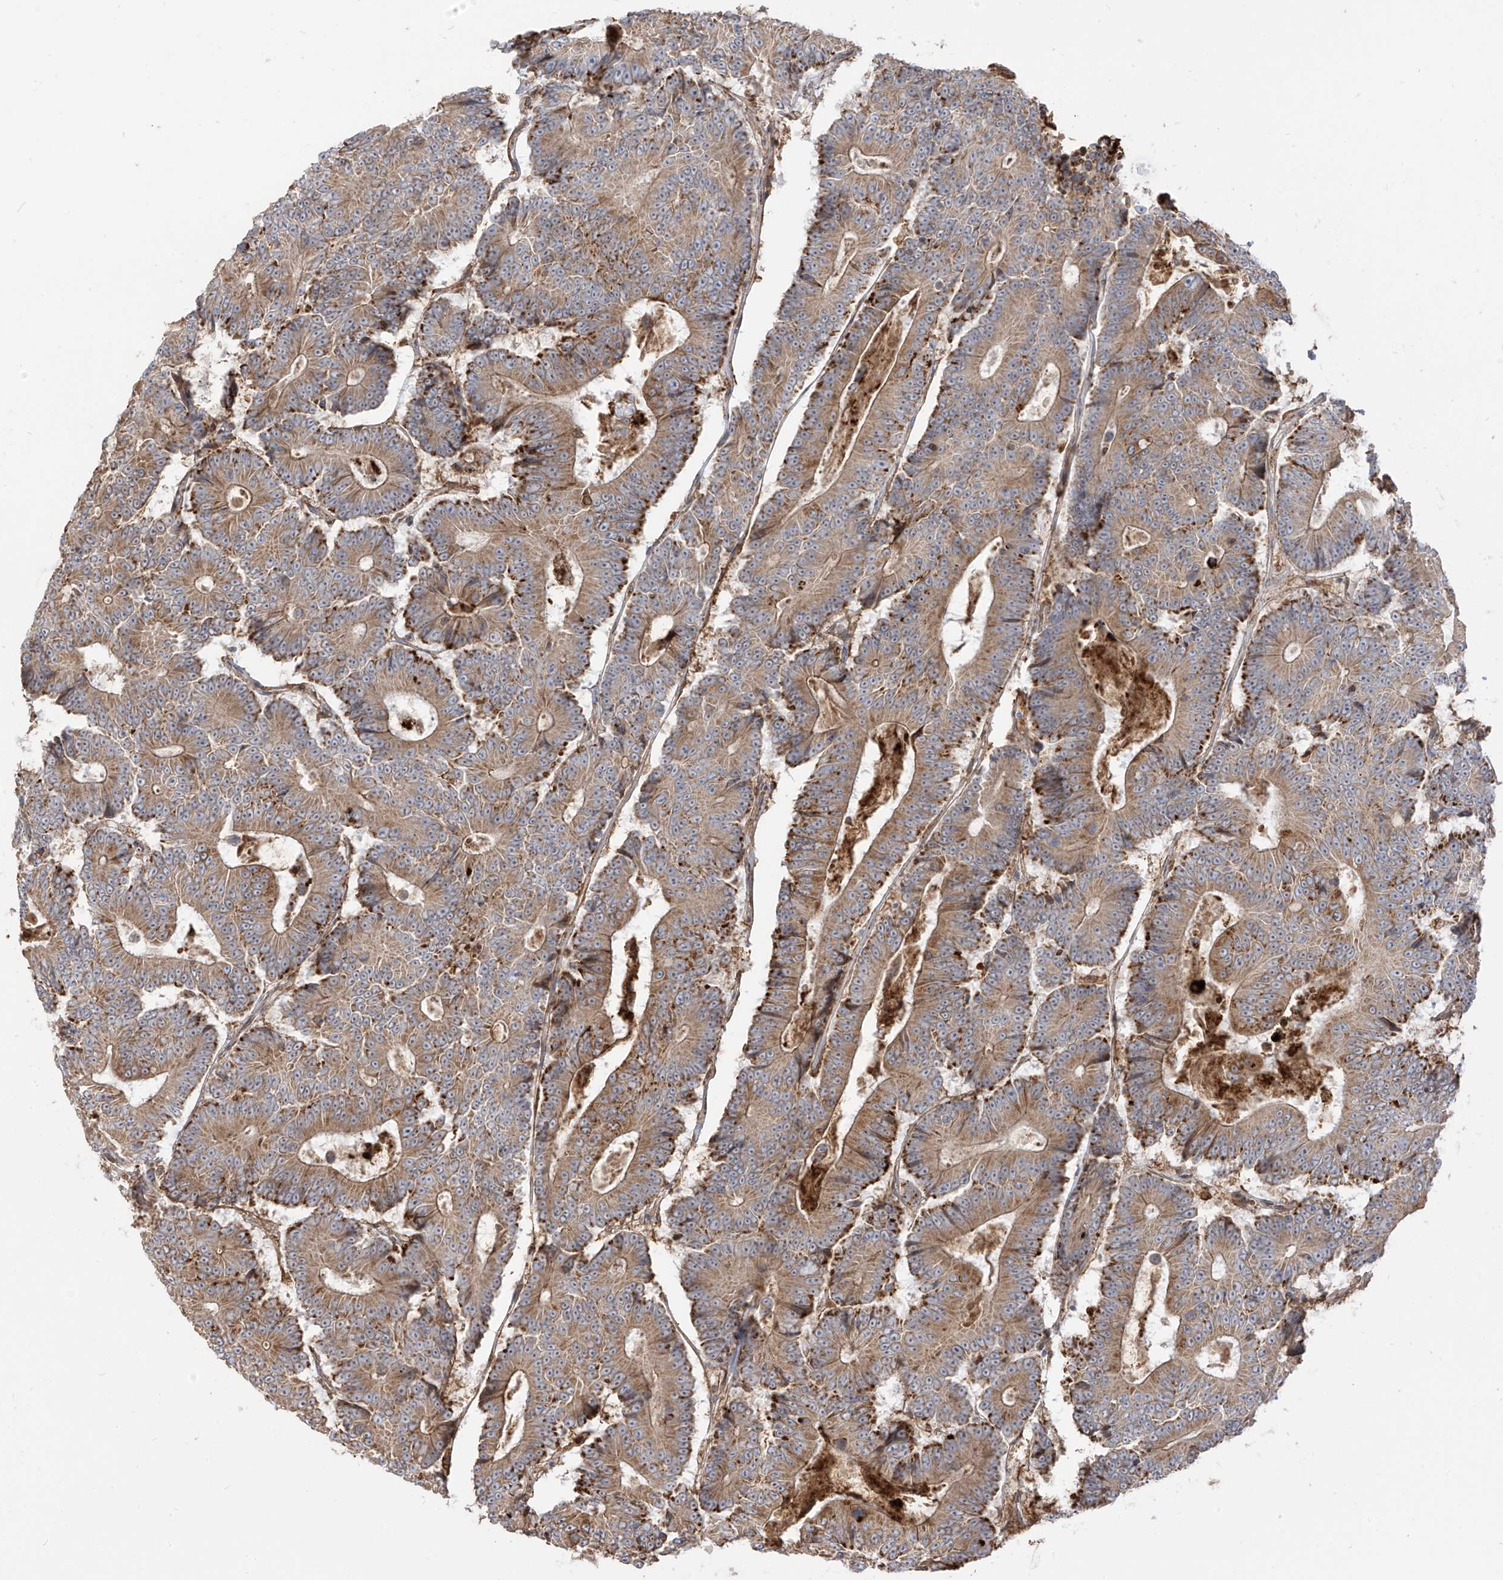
{"staining": {"intensity": "moderate", "quantity": ">75%", "location": "cytoplasmic/membranous"}, "tissue": "colorectal cancer", "cell_type": "Tumor cells", "image_type": "cancer", "snomed": [{"axis": "morphology", "description": "Adenocarcinoma, NOS"}, {"axis": "topography", "description": "Colon"}], "caption": "Adenocarcinoma (colorectal) was stained to show a protein in brown. There is medium levels of moderate cytoplasmic/membranous positivity in about >75% of tumor cells.", "gene": "ZGRF1", "patient": {"sex": "male", "age": 83}}